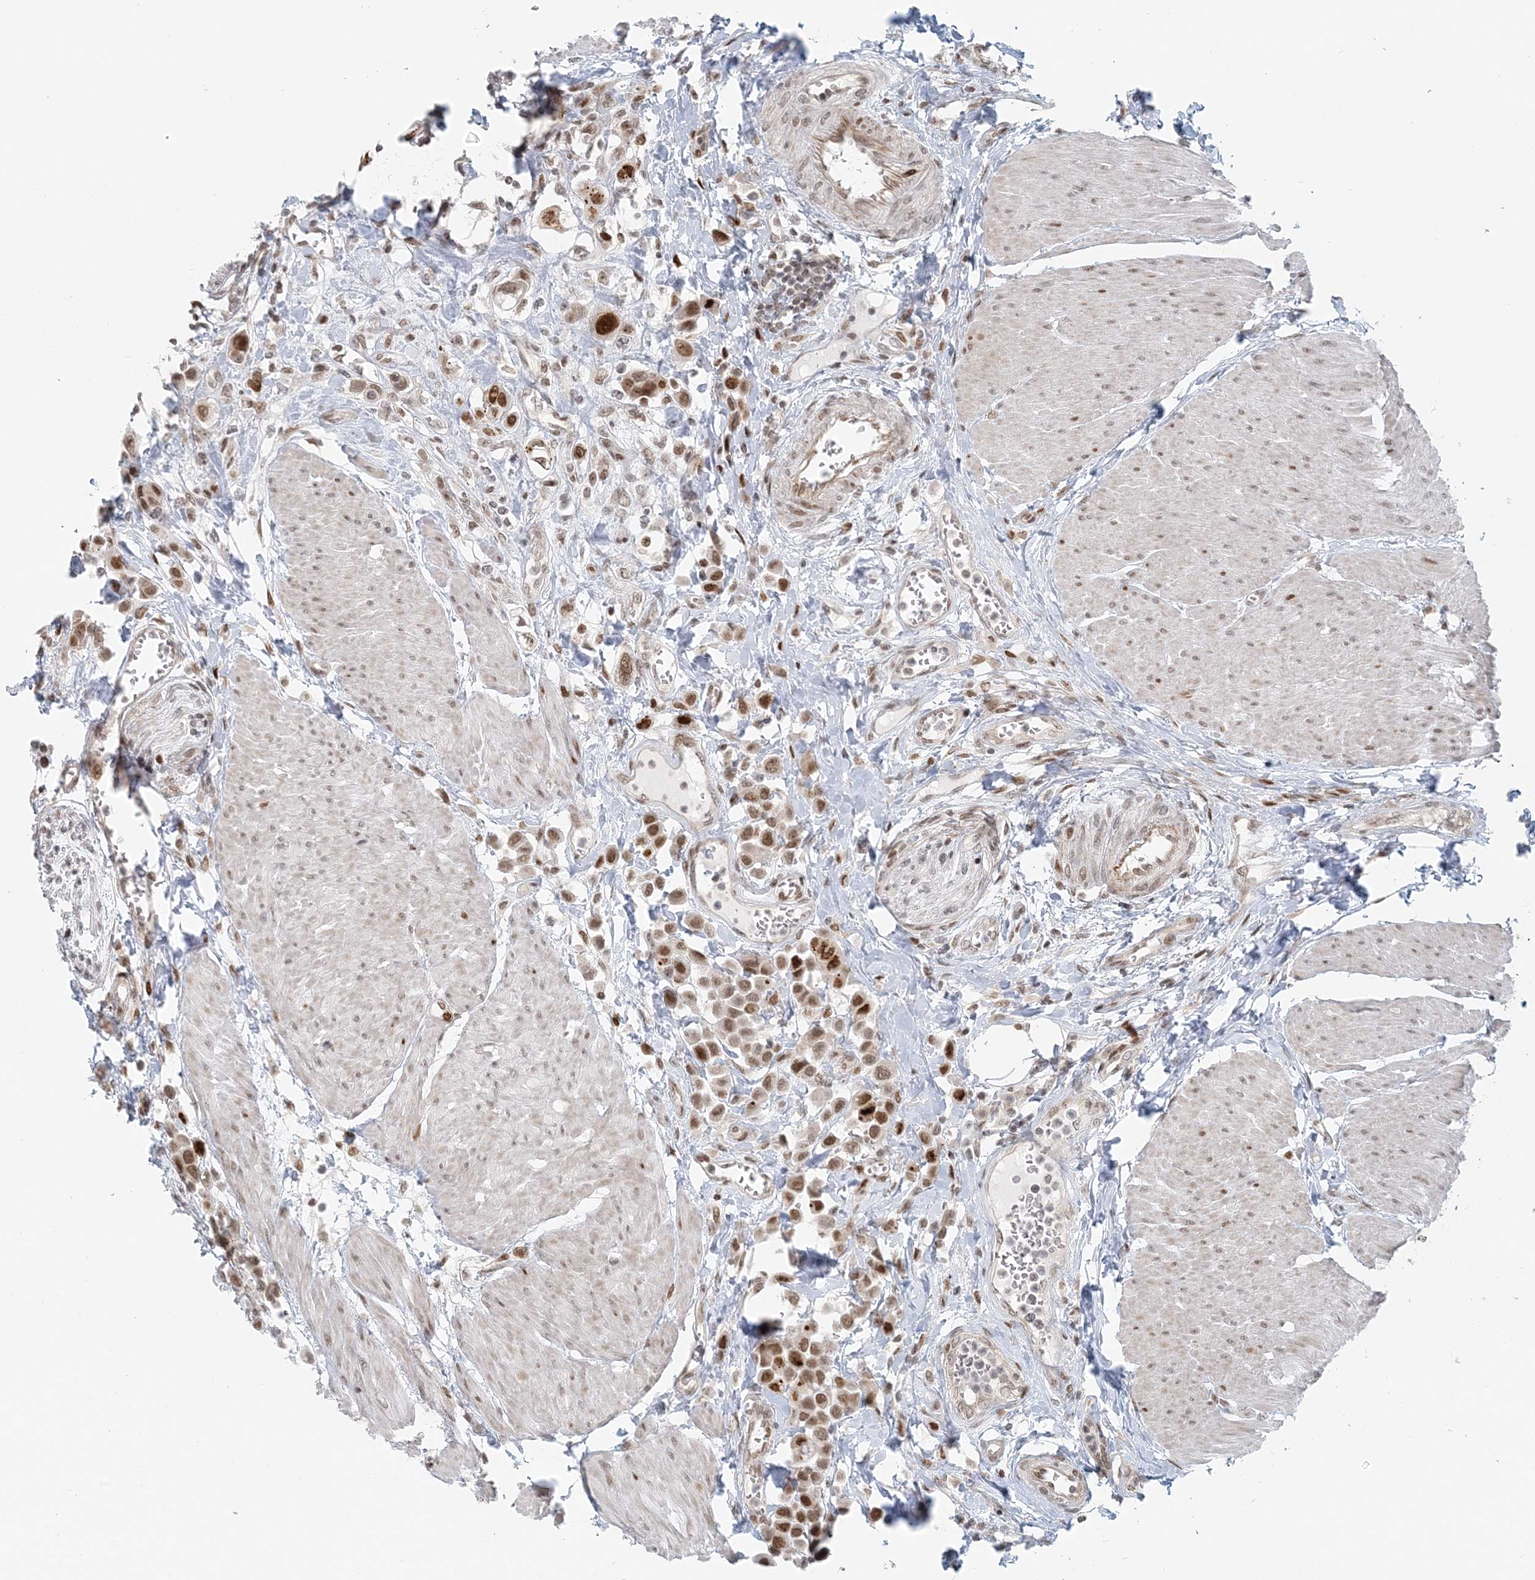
{"staining": {"intensity": "moderate", "quantity": ">75%", "location": "nuclear"}, "tissue": "urothelial cancer", "cell_type": "Tumor cells", "image_type": "cancer", "snomed": [{"axis": "morphology", "description": "Urothelial carcinoma, High grade"}, {"axis": "topography", "description": "Urinary bladder"}], "caption": "The micrograph demonstrates immunohistochemical staining of high-grade urothelial carcinoma. There is moderate nuclear expression is appreciated in about >75% of tumor cells.", "gene": "BAZ1B", "patient": {"sex": "male", "age": 50}}